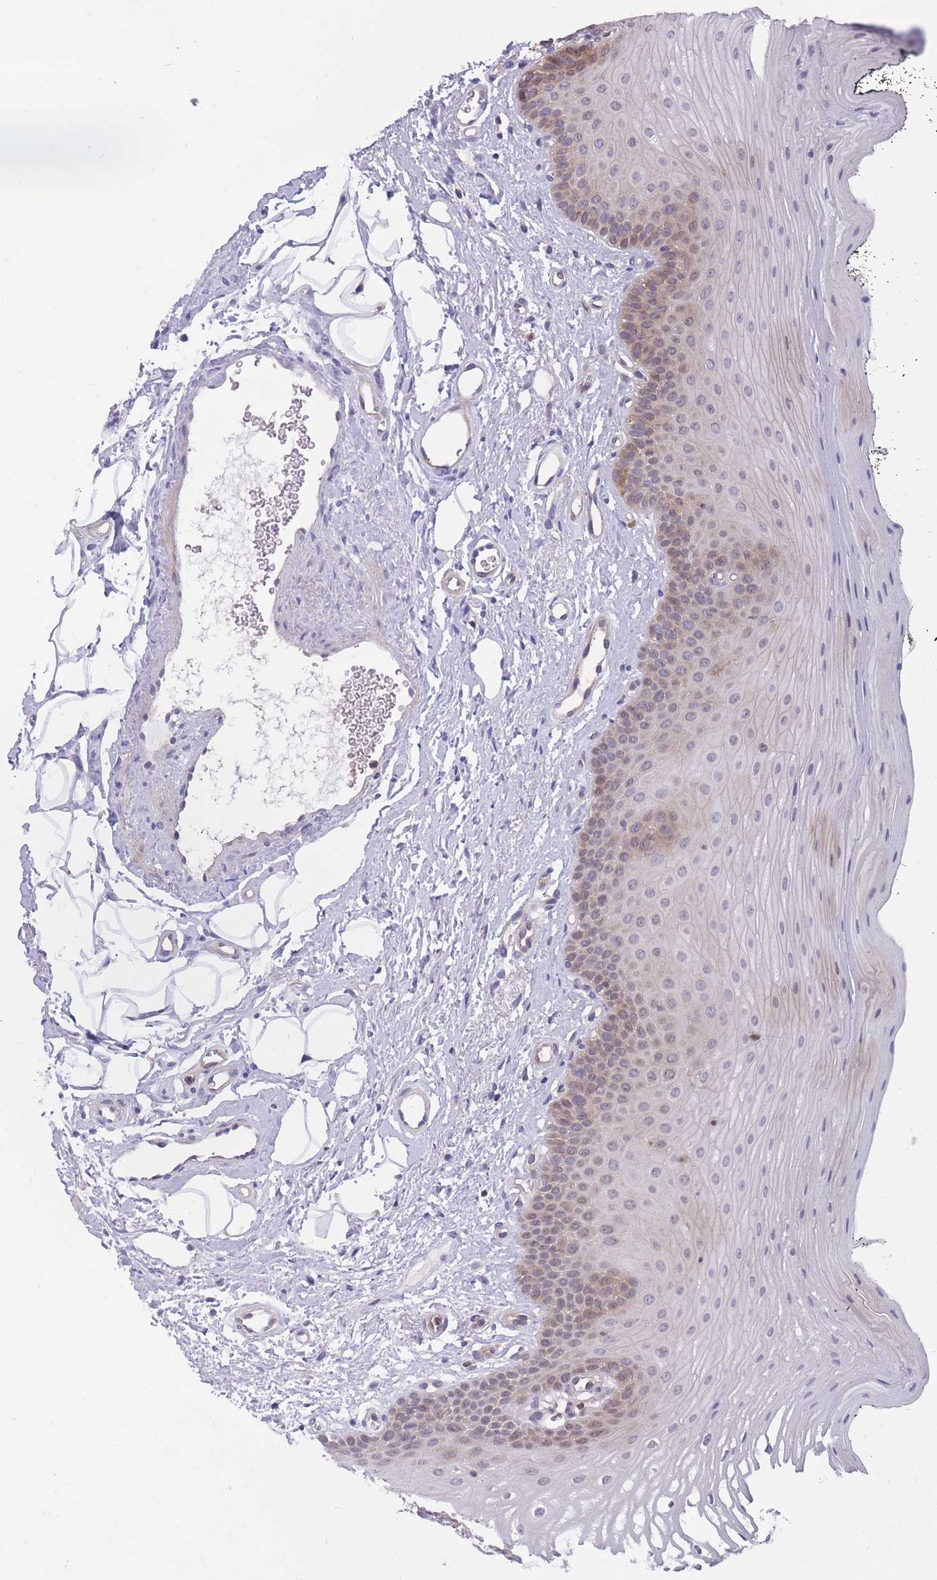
{"staining": {"intensity": "moderate", "quantity": "25%-75%", "location": "cytoplasmic/membranous"}, "tissue": "oral mucosa", "cell_type": "Squamous epithelial cells", "image_type": "normal", "snomed": [{"axis": "morphology", "description": "No evidence of malignacy"}, {"axis": "topography", "description": "Oral tissue"}, {"axis": "topography", "description": "Head-Neck"}], "caption": "The micrograph displays immunohistochemical staining of benign oral mucosa. There is moderate cytoplasmic/membranous staining is seen in about 25%-75% of squamous epithelial cells. Using DAB (brown) and hematoxylin (blue) stains, captured at high magnification using brightfield microscopy.", "gene": "UBE2NL", "patient": {"sex": "male", "age": 68}}